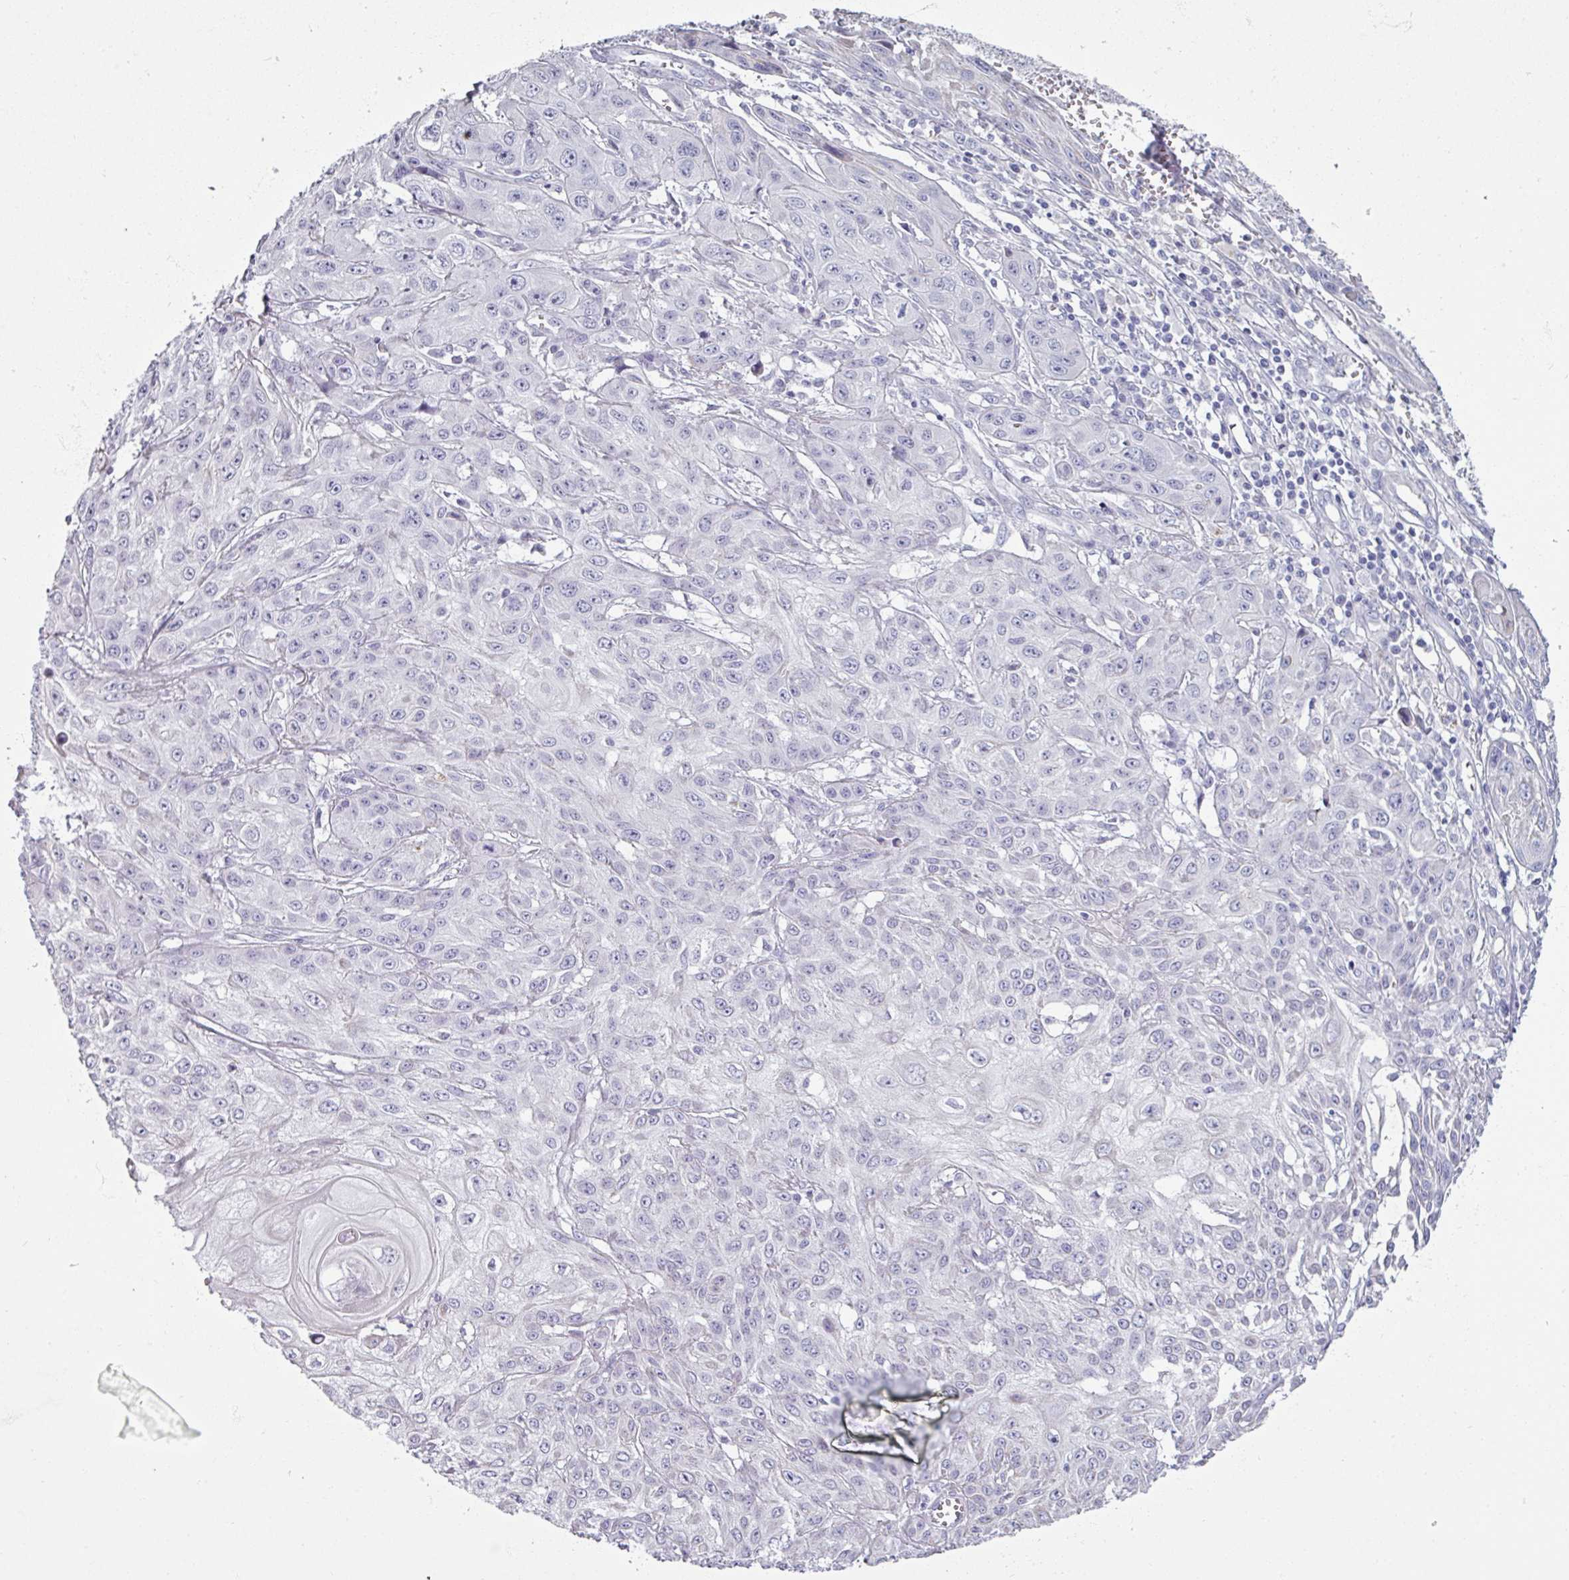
{"staining": {"intensity": "negative", "quantity": "none", "location": "none"}, "tissue": "skin cancer", "cell_type": "Tumor cells", "image_type": "cancer", "snomed": [{"axis": "morphology", "description": "Squamous cell carcinoma, NOS"}, {"axis": "topography", "description": "Skin"}, {"axis": "topography", "description": "Vulva"}], "caption": "DAB (3,3'-diaminobenzidine) immunohistochemical staining of human skin squamous cell carcinoma reveals no significant staining in tumor cells. (IHC, brightfield microscopy, high magnification).", "gene": "SPESP1", "patient": {"sex": "female", "age": 71}}